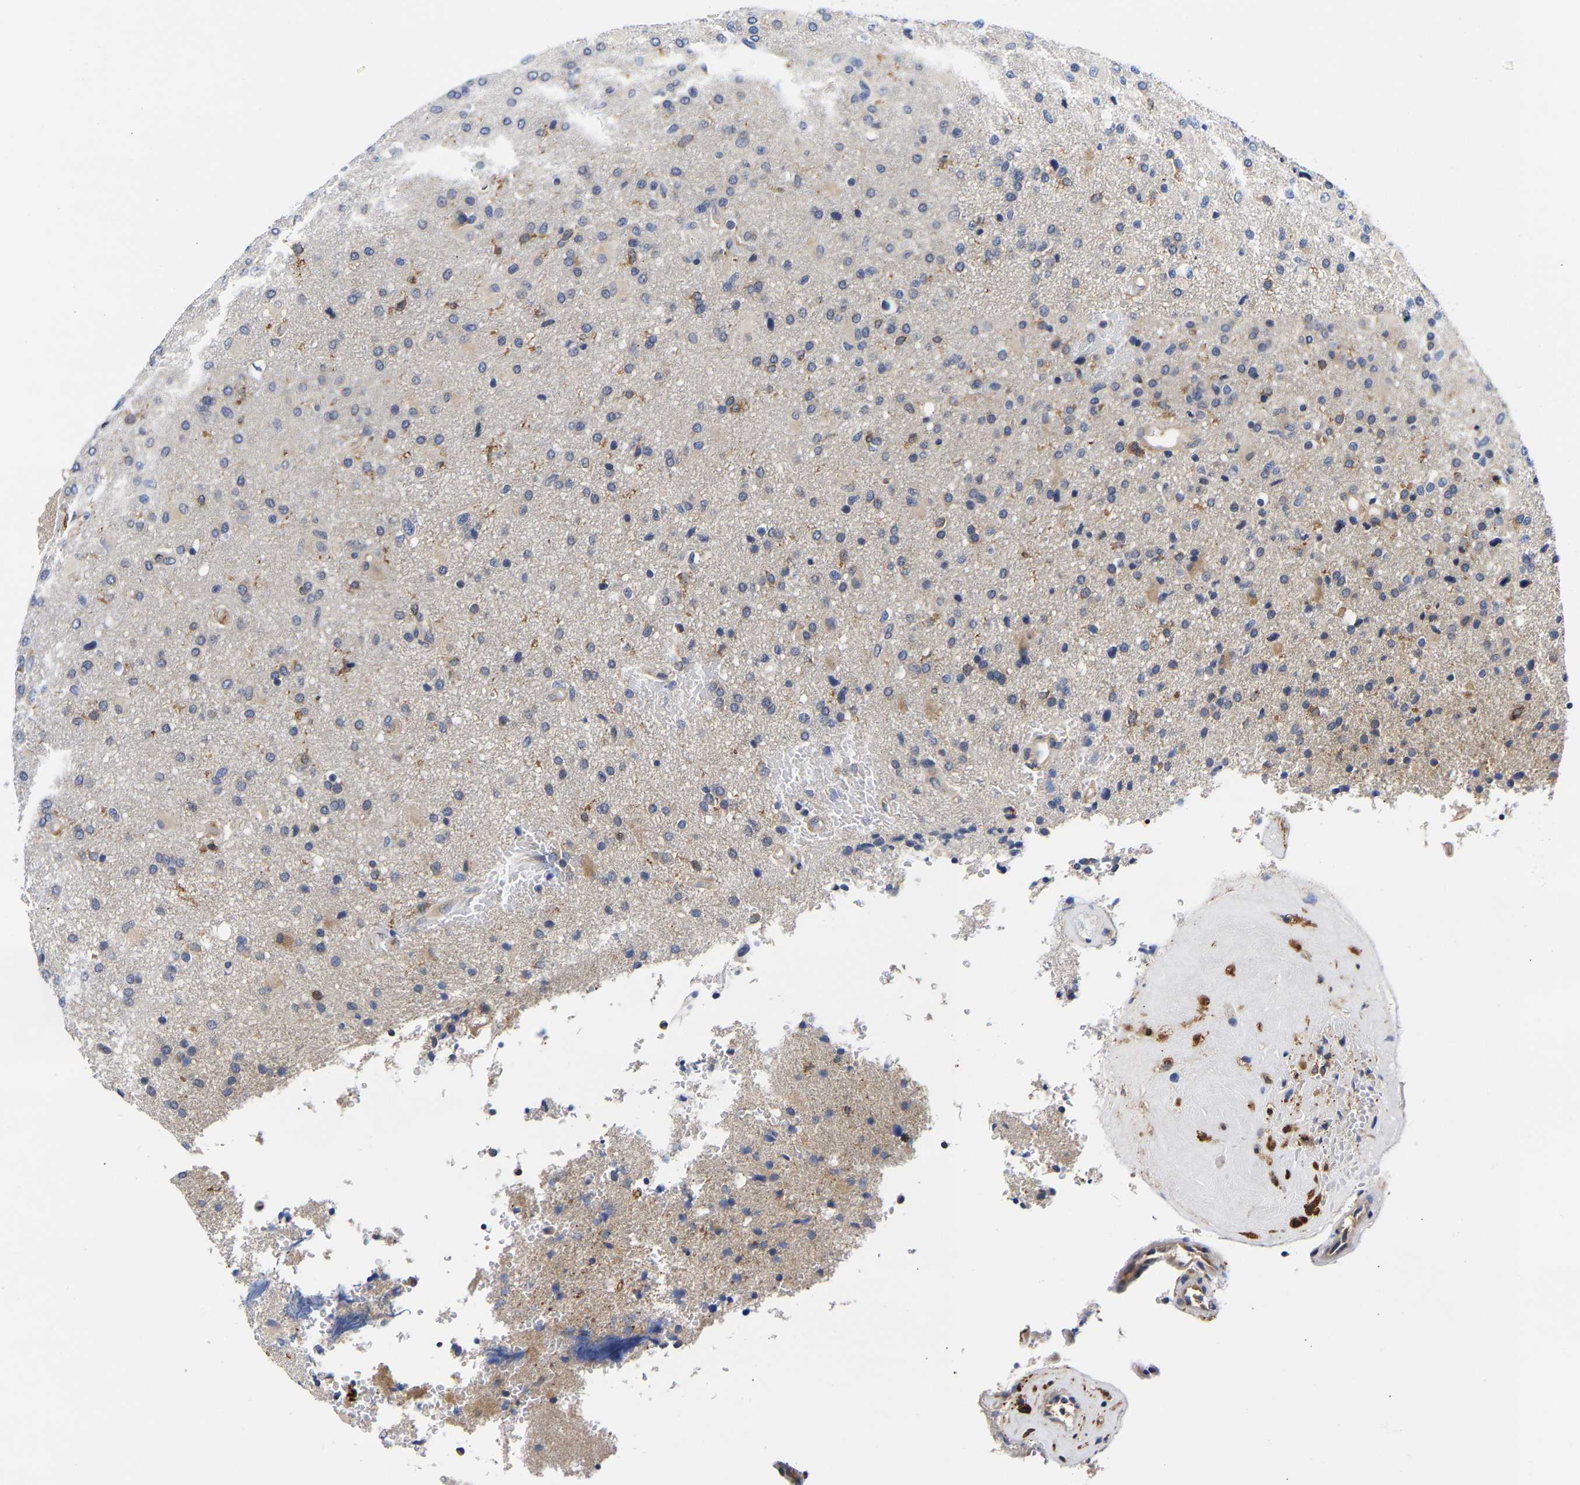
{"staining": {"intensity": "negative", "quantity": "none", "location": "none"}, "tissue": "glioma", "cell_type": "Tumor cells", "image_type": "cancer", "snomed": [{"axis": "morphology", "description": "Glioma, malignant, High grade"}, {"axis": "topography", "description": "Brain"}], "caption": "Histopathology image shows no significant protein positivity in tumor cells of malignant glioma (high-grade).", "gene": "CCDC6", "patient": {"sex": "male", "age": 72}}